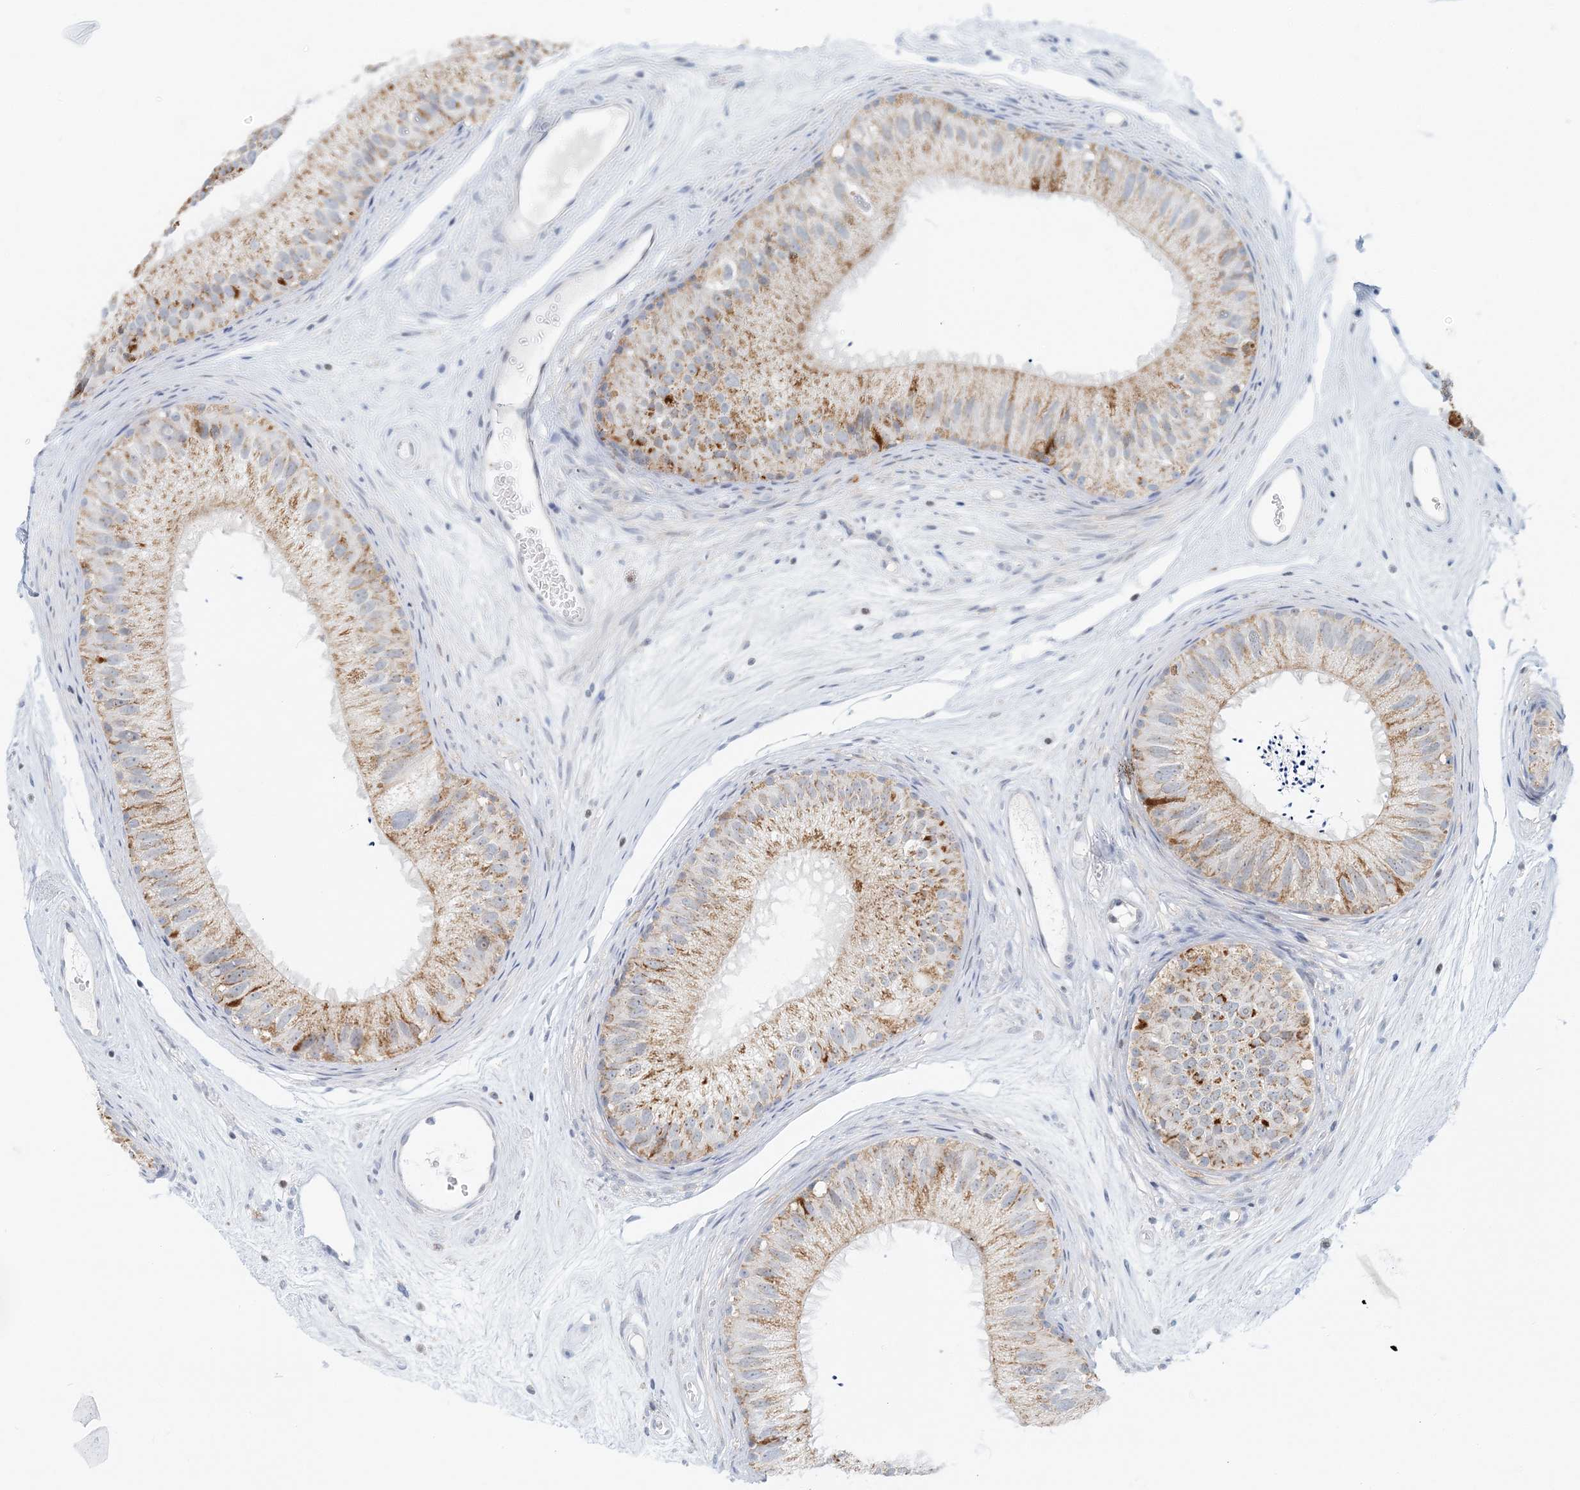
{"staining": {"intensity": "moderate", "quantity": "25%-75%", "location": "cytoplasmic/membranous"}, "tissue": "epididymis", "cell_type": "Glandular cells", "image_type": "normal", "snomed": [{"axis": "morphology", "description": "Normal tissue, NOS"}, {"axis": "topography", "description": "Epididymis"}], "caption": "Epididymis stained with IHC shows moderate cytoplasmic/membranous expression in about 25%-75% of glandular cells.", "gene": "BDH1", "patient": {"sex": "male", "age": 77}}